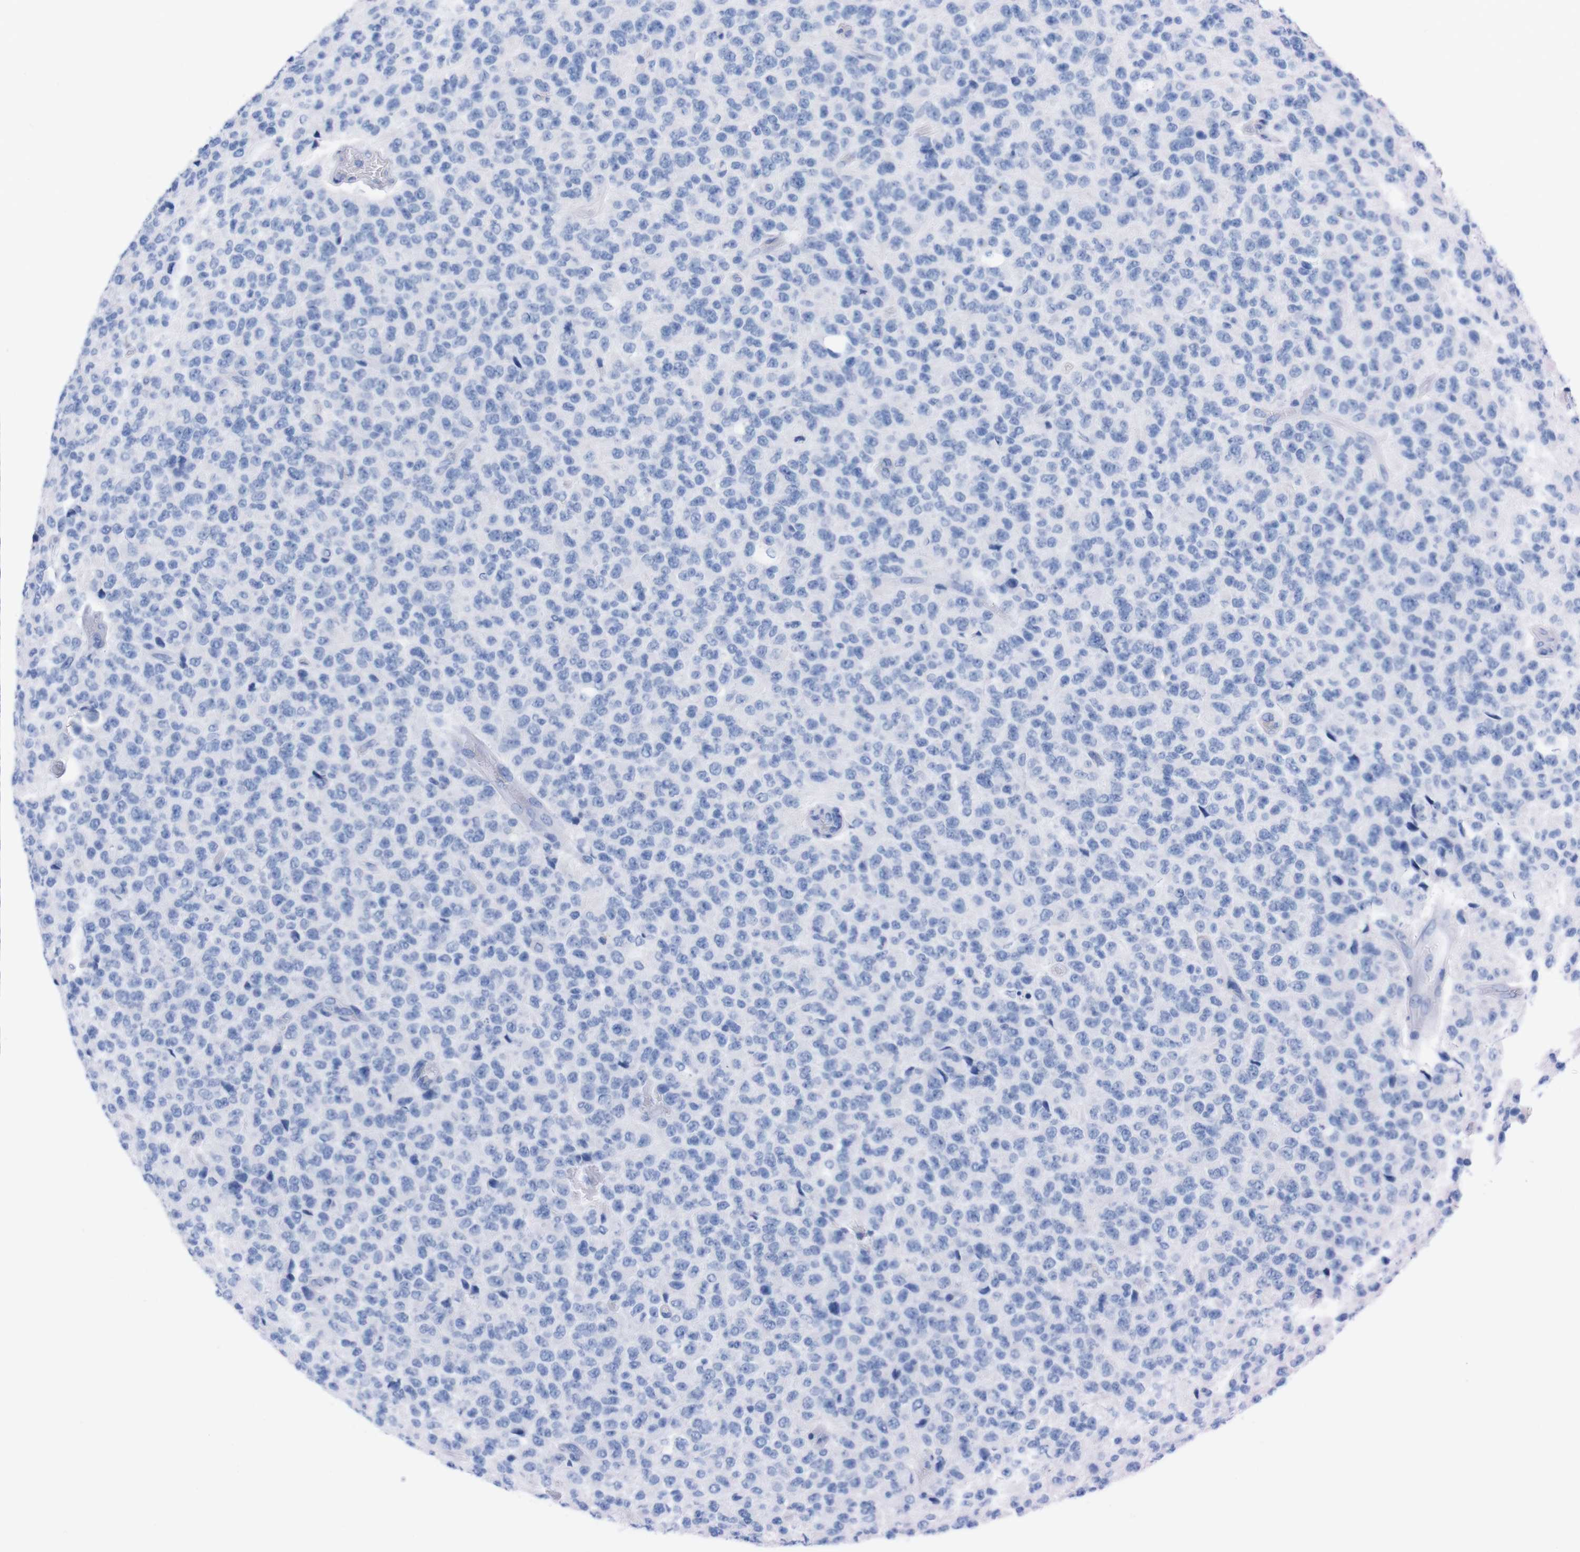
{"staining": {"intensity": "negative", "quantity": "none", "location": "none"}, "tissue": "glioma", "cell_type": "Tumor cells", "image_type": "cancer", "snomed": [{"axis": "morphology", "description": "Glioma, malignant, High grade"}, {"axis": "topography", "description": "pancreas cauda"}], "caption": "DAB (3,3'-diaminobenzidine) immunohistochemical staining of glioma reveals no significant expression in tumor cells.", "gene": "TMEM243", "patient": {"sex": "male", "age": 60}}